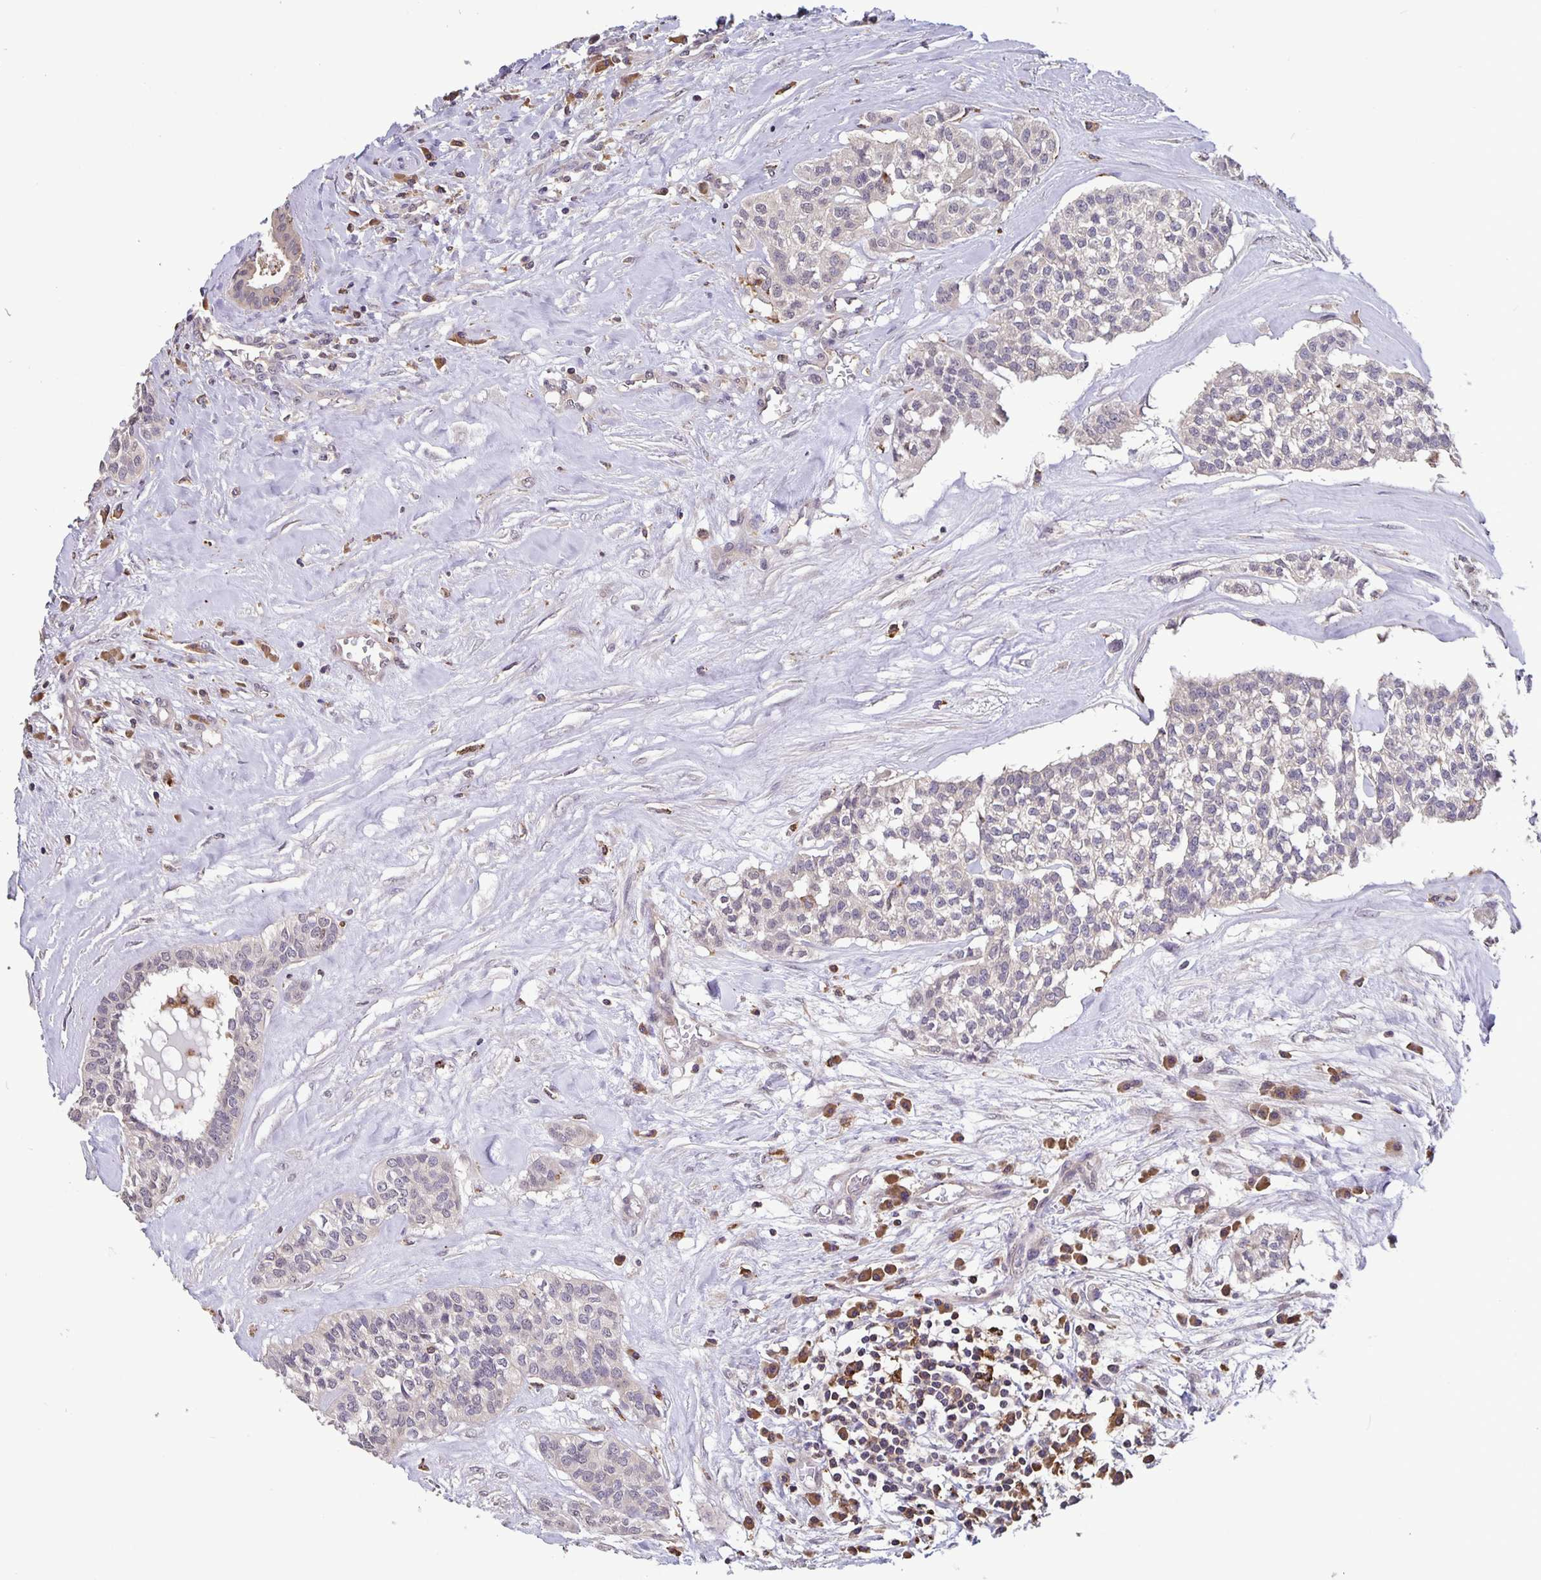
{"staining": {"intensity": "negative", "quantity": "none", "location": "none"}, "tissue": "head and neck cancer", "cell_type": "Tumor cells", "image_type": "cancer", "snomed": [{"axis": "morphology", "description": "Adenocarcinoma, NOS"}, {"axis": "topography", "description": "Head-Neck"}], "caption": "Head and neck cancer stained for a protein using IHC reveals no staining tumor cells.", "gene": "FEM1C", "patient": {"sex": "male", "age": 81}}